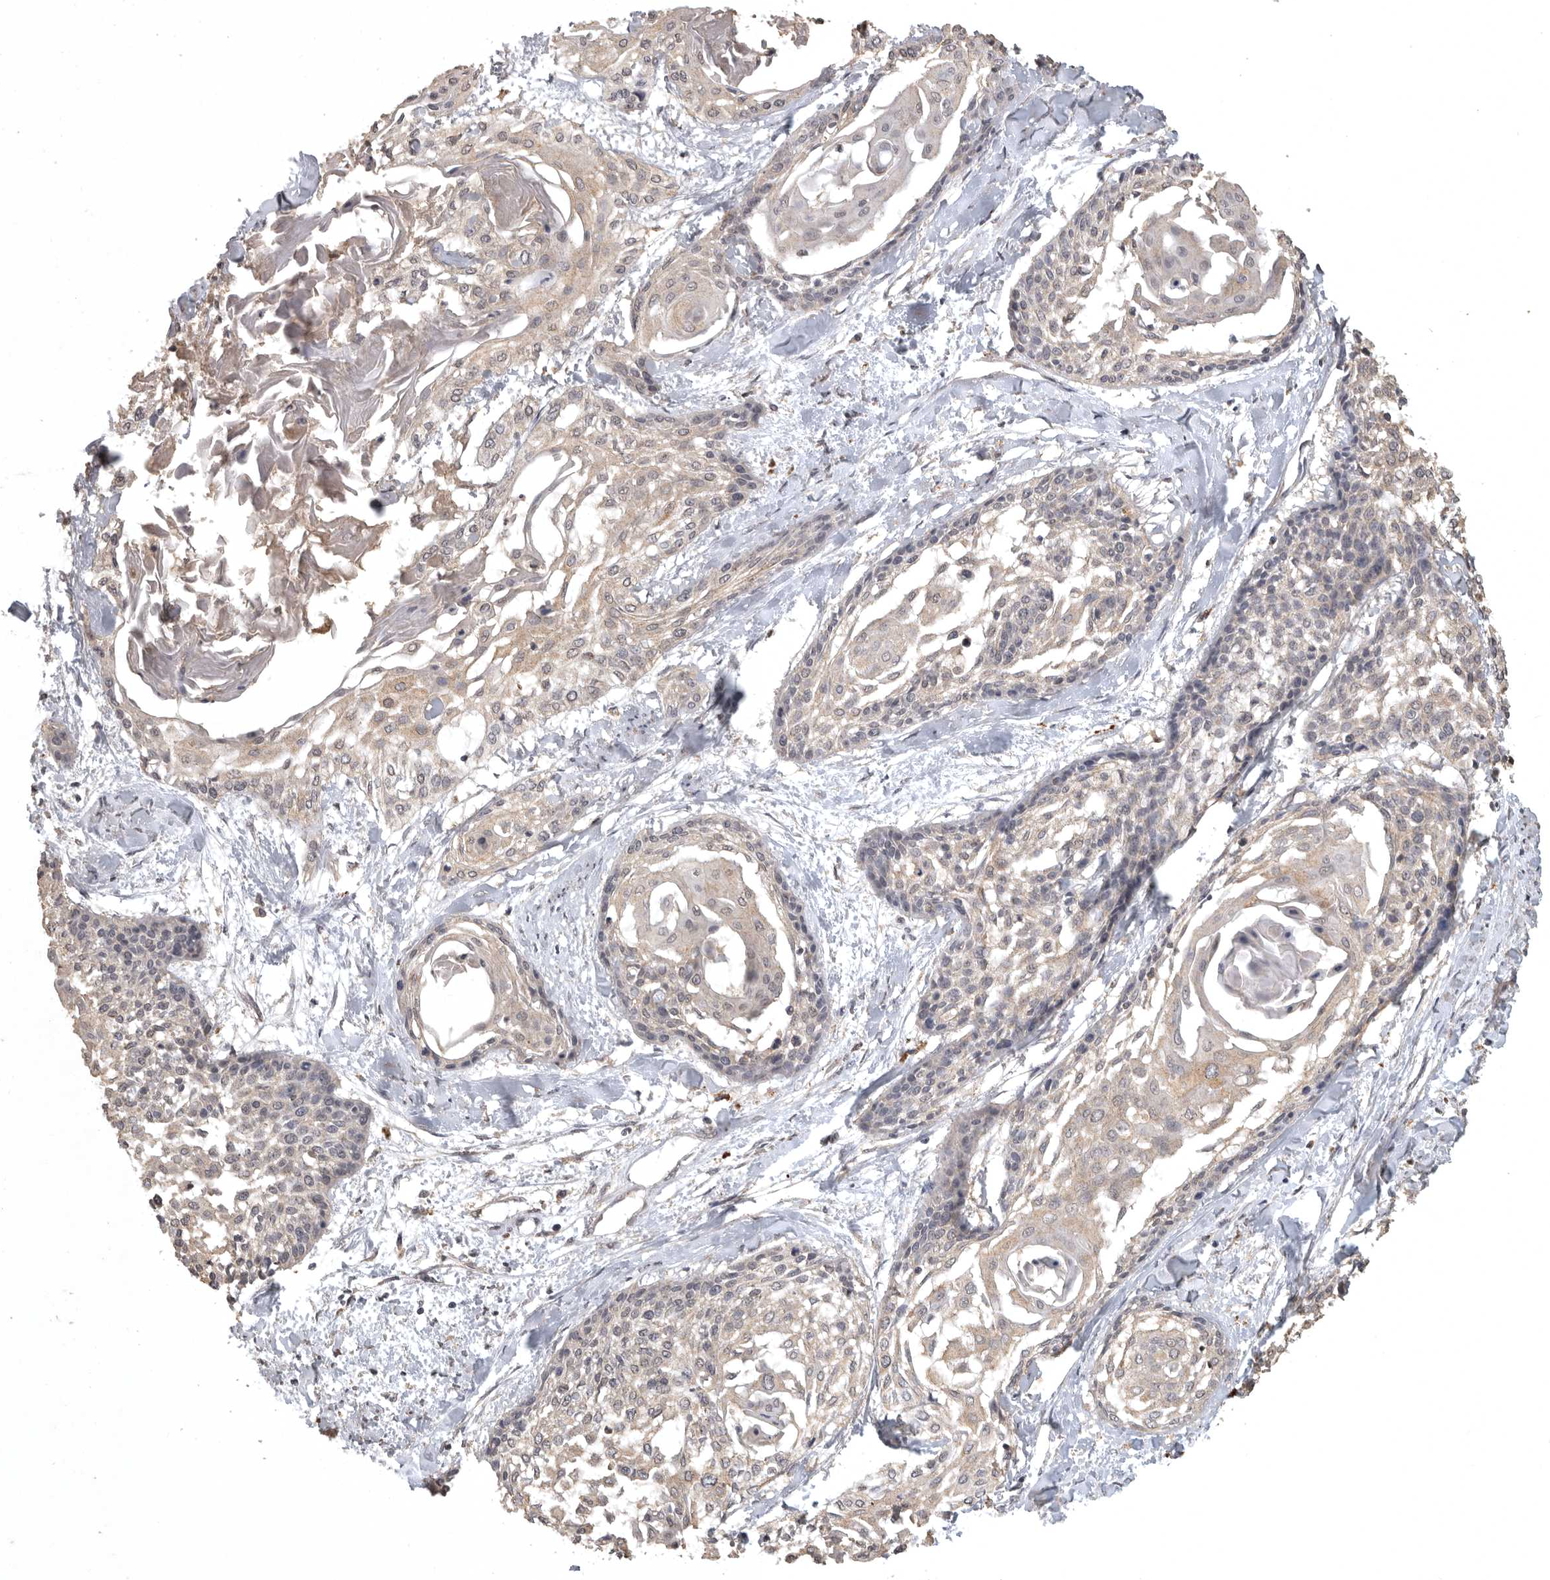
{"staining": {"intensity": "weak", "quantity": "25%-75%", "location": "cytoplasmic/membranous"}, "tissue": "cervical cancer", "cell_type": "Tumor cells", "image_type": "cancer", "snomed": [{"axis": "morphology", "description": "Squamous cell carcinoma, NOS"}, {"axis": "topography", "description": "Cervix"}], "caption": "Cervical cancer (squamous cell carcinoma) stained with a protein marker reveals weak staining in tumor cells.", "gene": "ADAMTS4", "patient": {"sex": "female", "age": 57}}